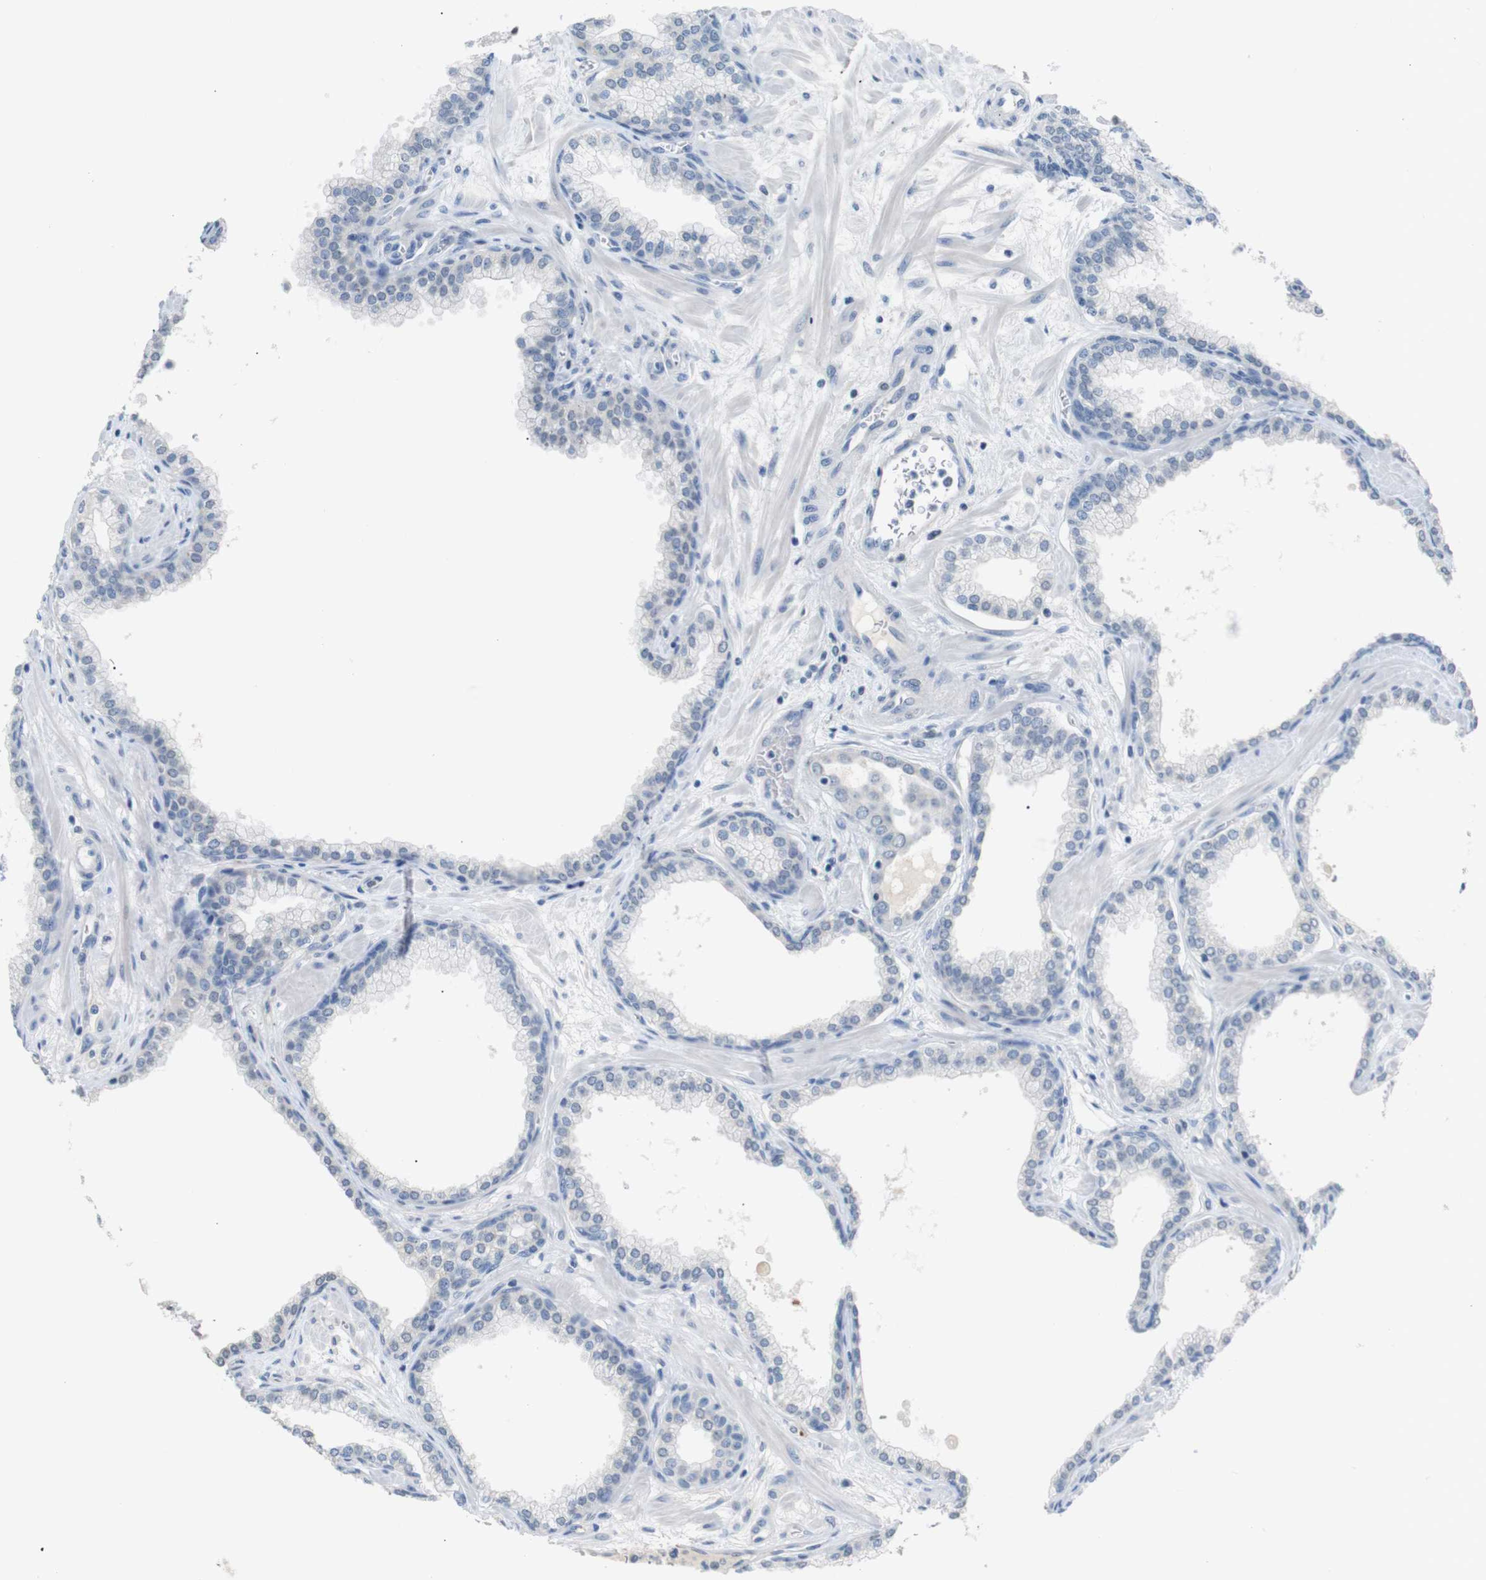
{"staining": {"intensity": "negative", "quantity": "none", "location": "none"}, "tissue": "prostate", "cell_type": "Glandular cells", "image_type": "normal", "snomed": [{"axis": "morphology", "description": "Normal tissue, NOS"}, {"axis": "morphology", "description": "Urothelial carcinoma, Low grade"}, {"axis": "topography", "description": "Urinary bladder"}, {"axis": "topography", "description": "Prostate"}], "caption": "IHC micrograph of benign prostate: prostate stained with DAB displays no significant protein positivity in glandular cells. (DAB (3,3'-diaminobenzidine) IHC with hematoxylin counter stain).", "gene": "CHRM5", "patient": {"sex": "male", "age": 60}}